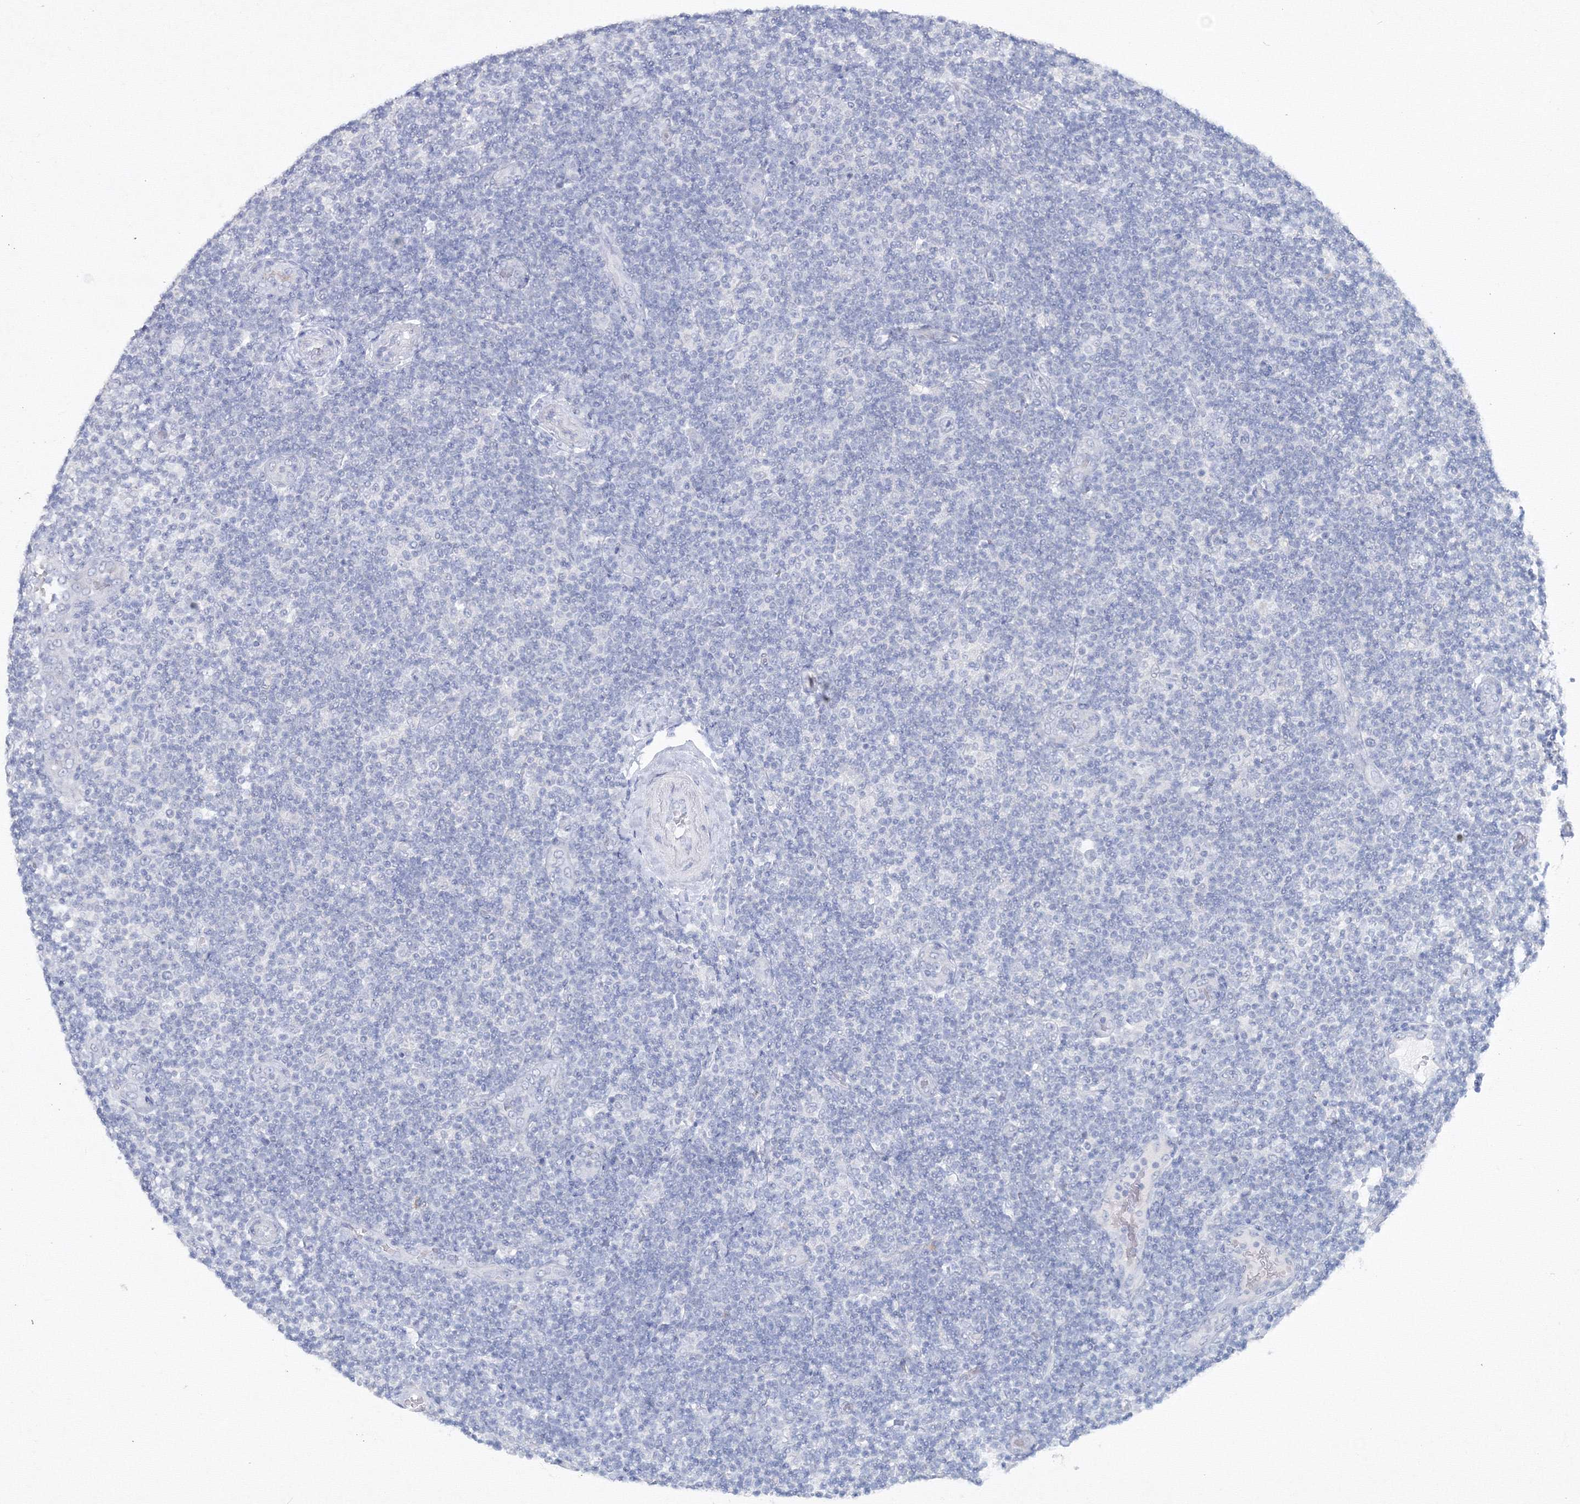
{"staining": {"intensity": "negative", "quantity": "none", "location": "none"}, "tissue": "lymphoma", "cell_type": "Tumor cells", "image_type": "cancer", "snomed": [{"axis": "morphology", "description": "Malignant lymphoma, non-Hodgkin's type, Low grade"}, {"axis": "topography", "description": "Lymph node"}], "caption": "There is no significant expression in tumor cells of low-grade malignant lymphoma, non-Hodgkin's type.", "gene": "GCKR", "patient": {"sex": "male", "age": 83}}